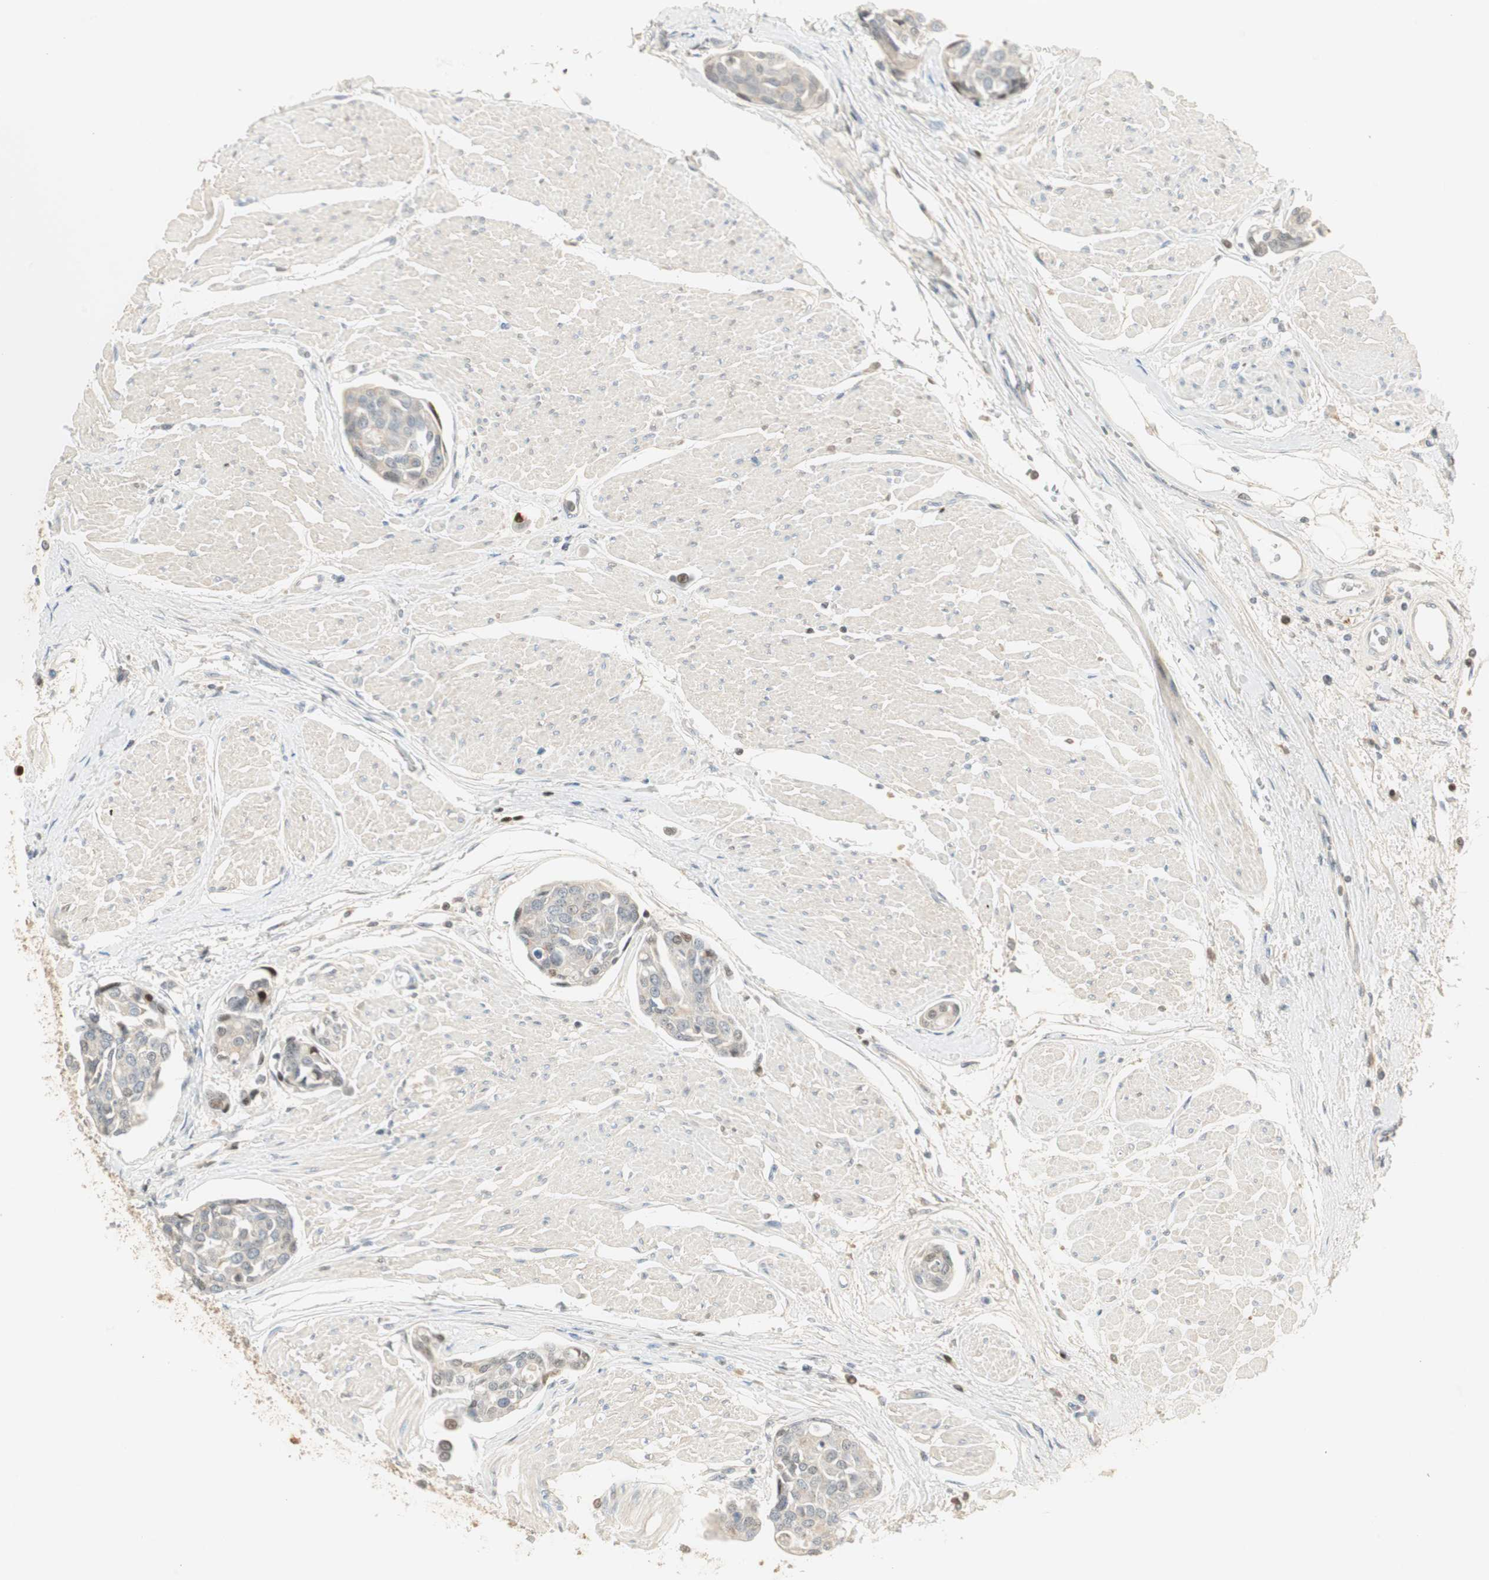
{"staining": {"intensity": "weak", "quantity": "25%-75%", "location": "cytoplasmic/membranous,nuclear"}, "tissue": "urothelial cancer", "cell_type": "Tumor cells", "image_type": "cancer", "snomed": [{"axis": "morphology", "description": "Urothelial carcinoma, High grade"}, {"axis": "topography", "description": "Urinary bladder"}], "caption": "The image exhibits staining of urothelial carcinoma (high-grade), revealing weak cytoplasmic/membranous and nuclear protein expression (brown color) within tumor cells.", "gene": "RUNX2", "patient": {"sex": "male", "age": 78}}